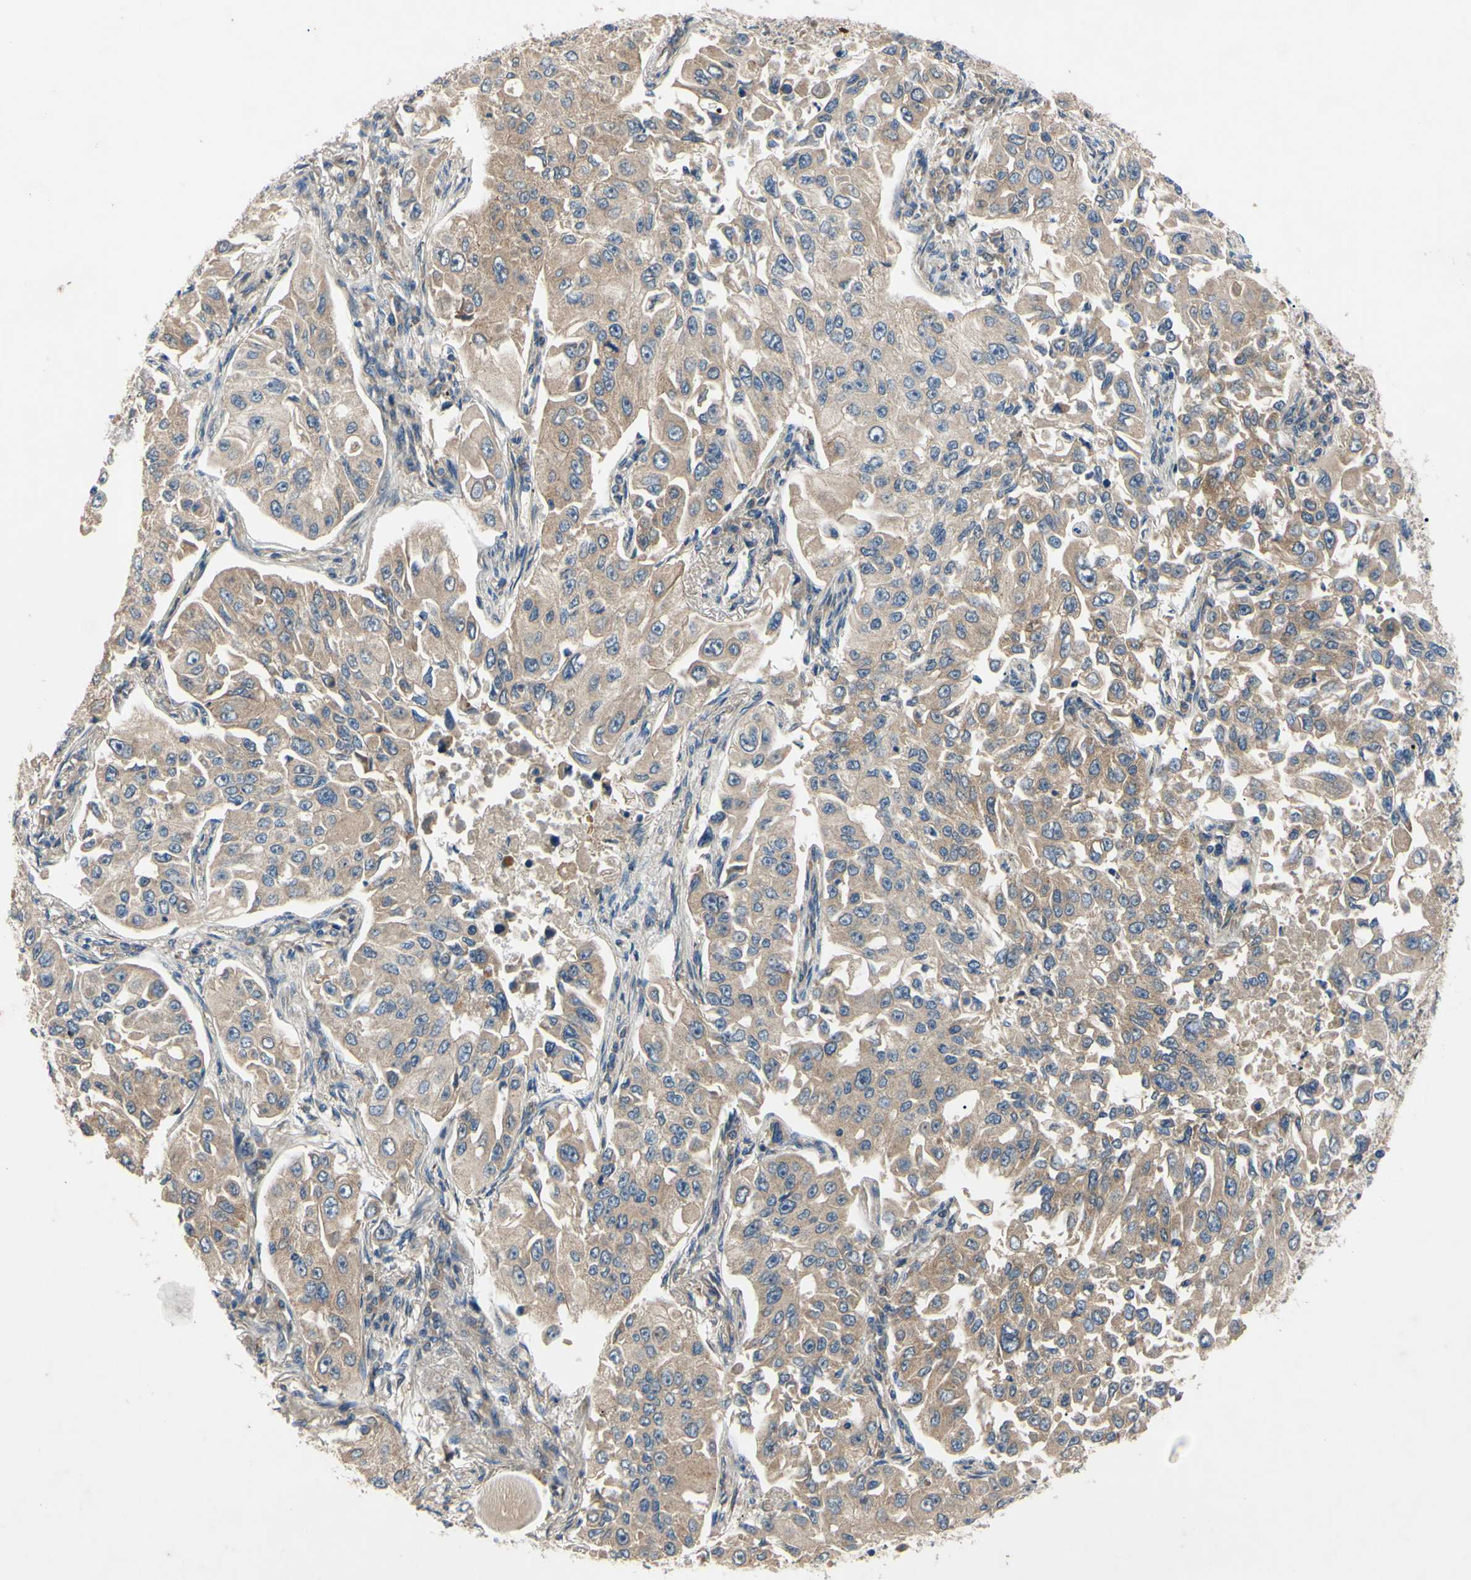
{"staining": {"intensity": "moderate", "quantity": ">75%", "location": "cytoplasmic/membranous"}, "tissue": "lung cancer", "cell_type": "Tumor cells", "image_type": "cancer", "snomed": [{"axis": "morphology", "description": "Adenocarcinoma, NOS"}, {"axis": "topography", "description": "Lung"}], "caption": "A micrograph of human adenocarcinoma (lung) stained for a protein exhibits moderate cytoplasmic/membranous brown staining in tumor cells. (DAB = brown stain, brightfield microscopy at high magnification).", "gene": "HILPDA", "patient": {"sex": "male", "age": 84}}